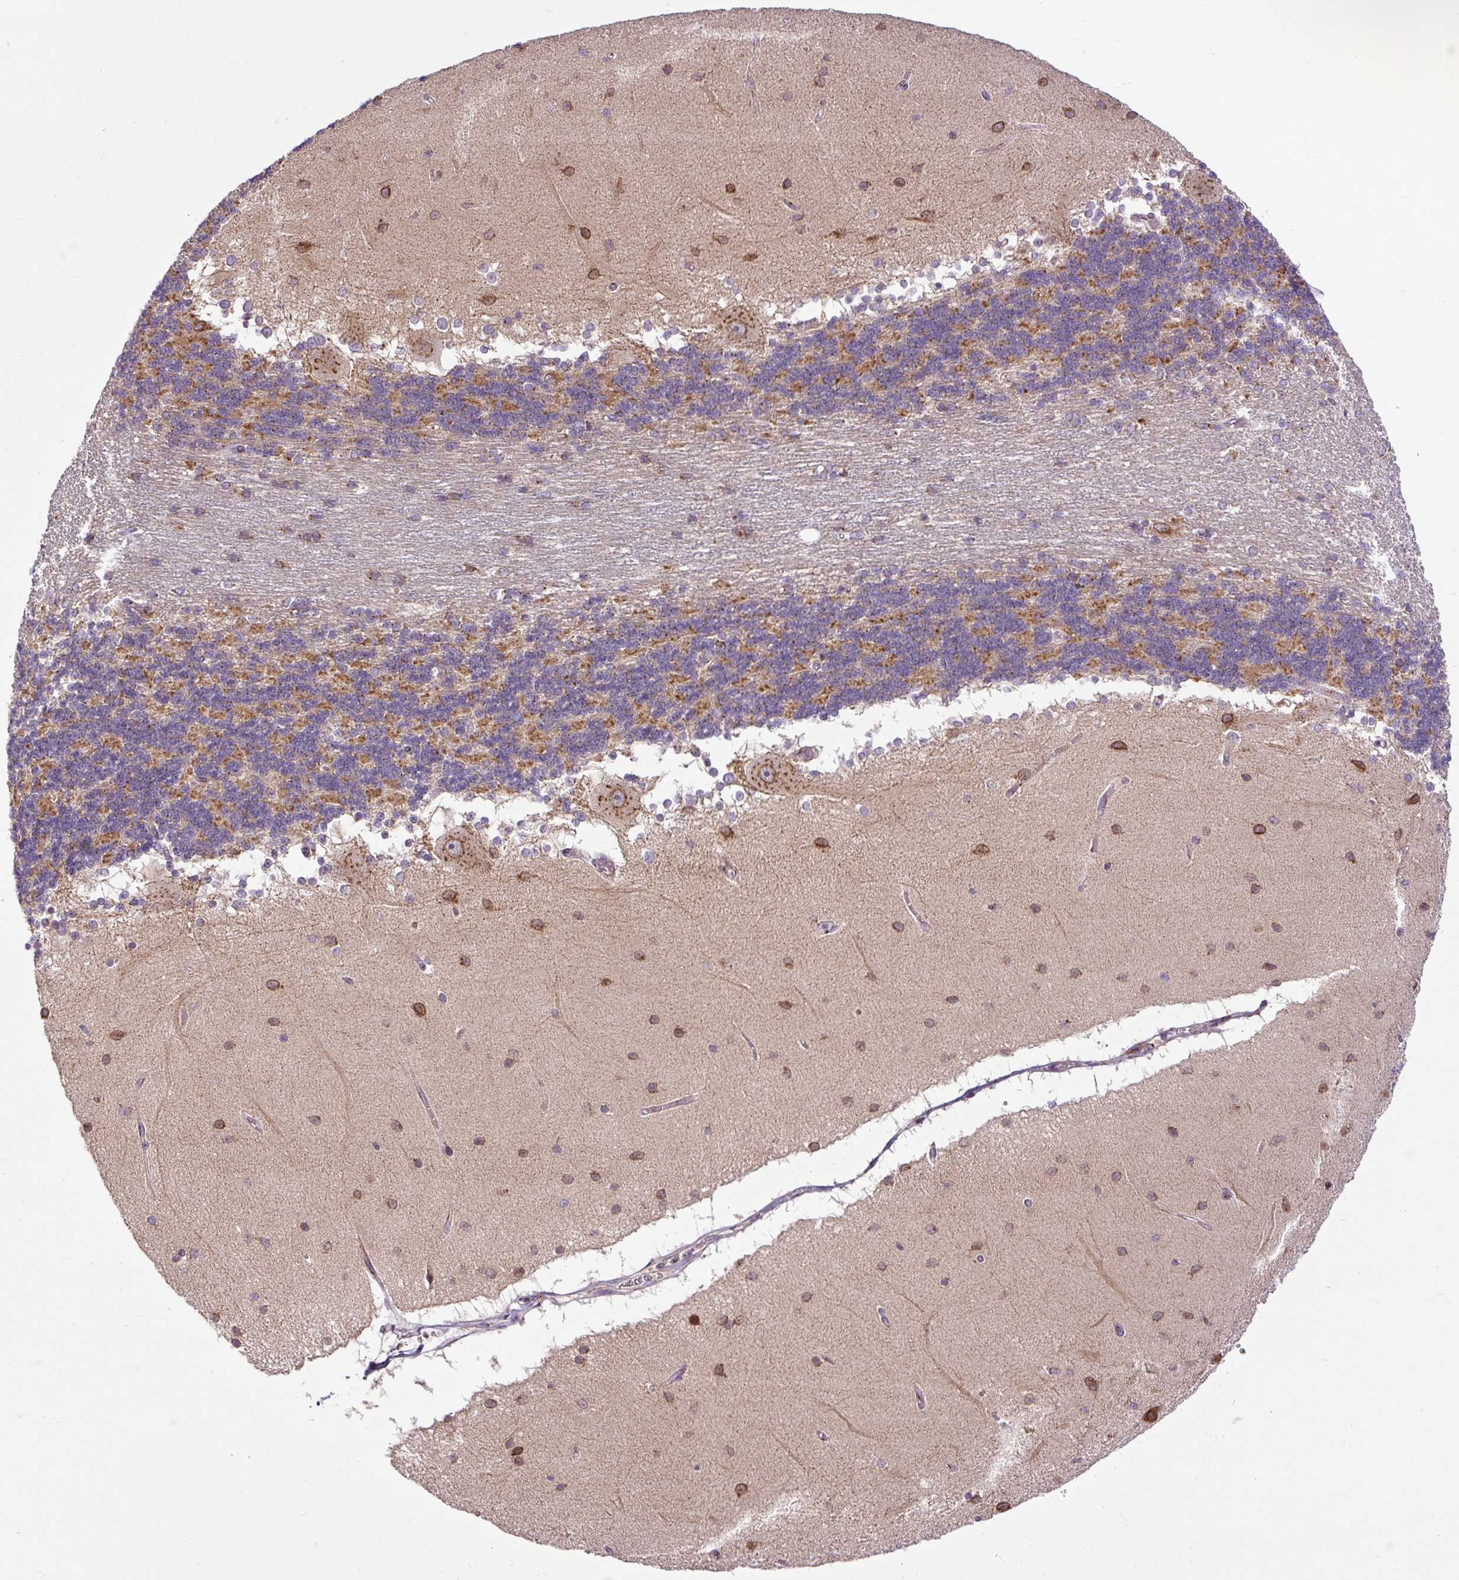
{"staining": {"intensity": "strong", "quantity": "25%-75%", "location": "cytoplasmic/membranous"}, "tissue": "cerebellum", "cell_type": "Cells in granular layer", "image_type": "normal", "snomed": [{"axis": "morphology", "description": "Normal tissue, NOS"}, {"axis": "topography", "description": "Cerebellum"}], "caption": "Protein staining of normal cerebellum exhibits strong cytoplasmic/membranous expression in about 25%-75% of cells in granular layer. The staining was performed using DAB, with brown indicating positive protein expression. Nuclei are stained blue with hematoxylin.", "gene": "MSMP", "patient": {"sex": "female", "age": 54}}